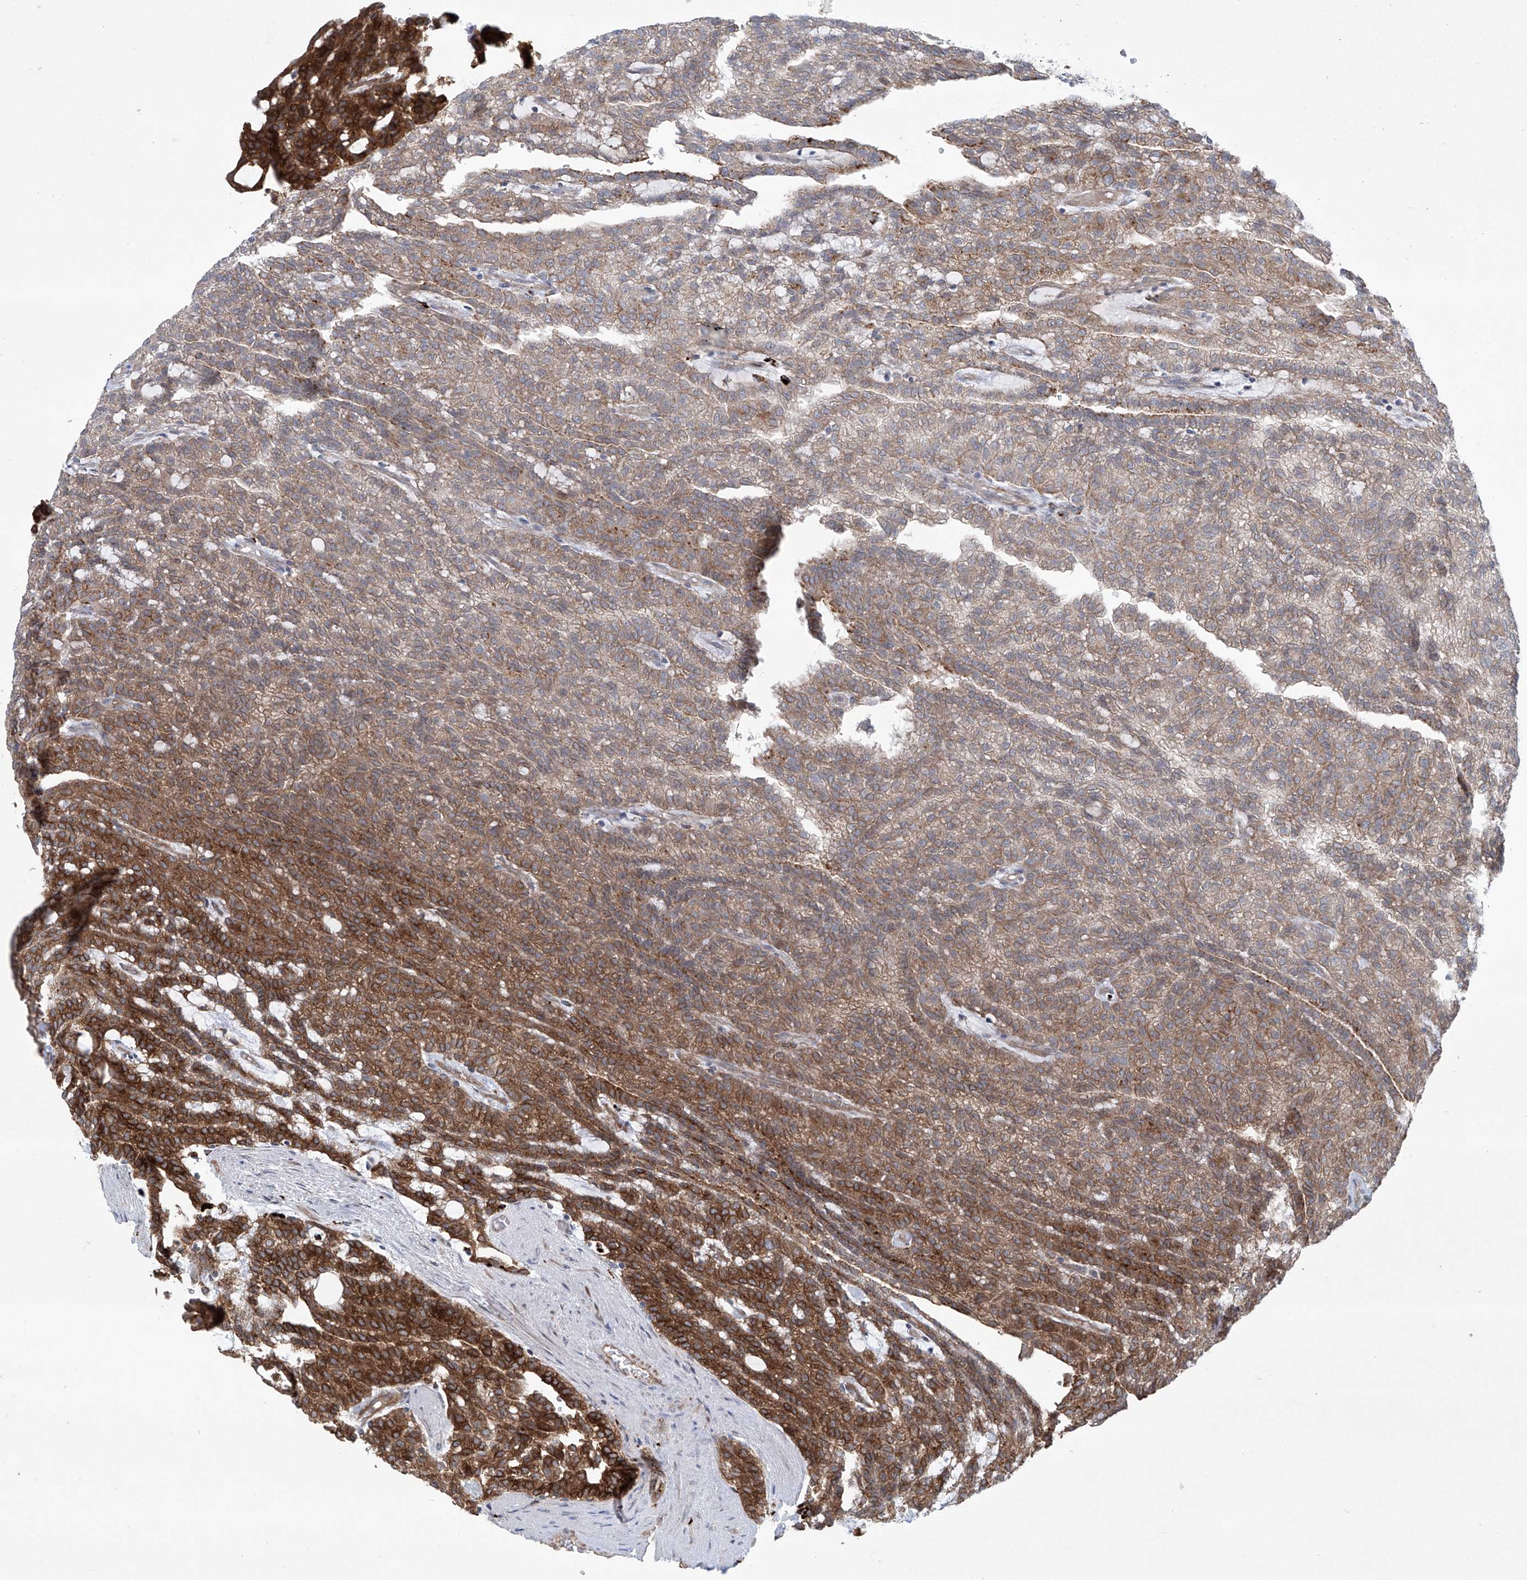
{"staining": {"intensity": "strong", "quantity": "25%-75%", "location": "cytoplasmic/membranous"}, "tissue": "renal cancer", "cell_type": "Tumor cells", "image_type": "cancer", "snomed": [{"axis": "morphology", "description": "Adenocarcinoma, NOS"}, {"axis": "topography", "description": "Kidney"}], "caption": "A high-resolution histopathology image shows IHC staining of renal cancer, which demonstrates strong cytoplasmic/membranous positivity in about 25%-75% of tumor cells.", "gene": "KLC4", "patient": {"sex": "male", "age": 63}}